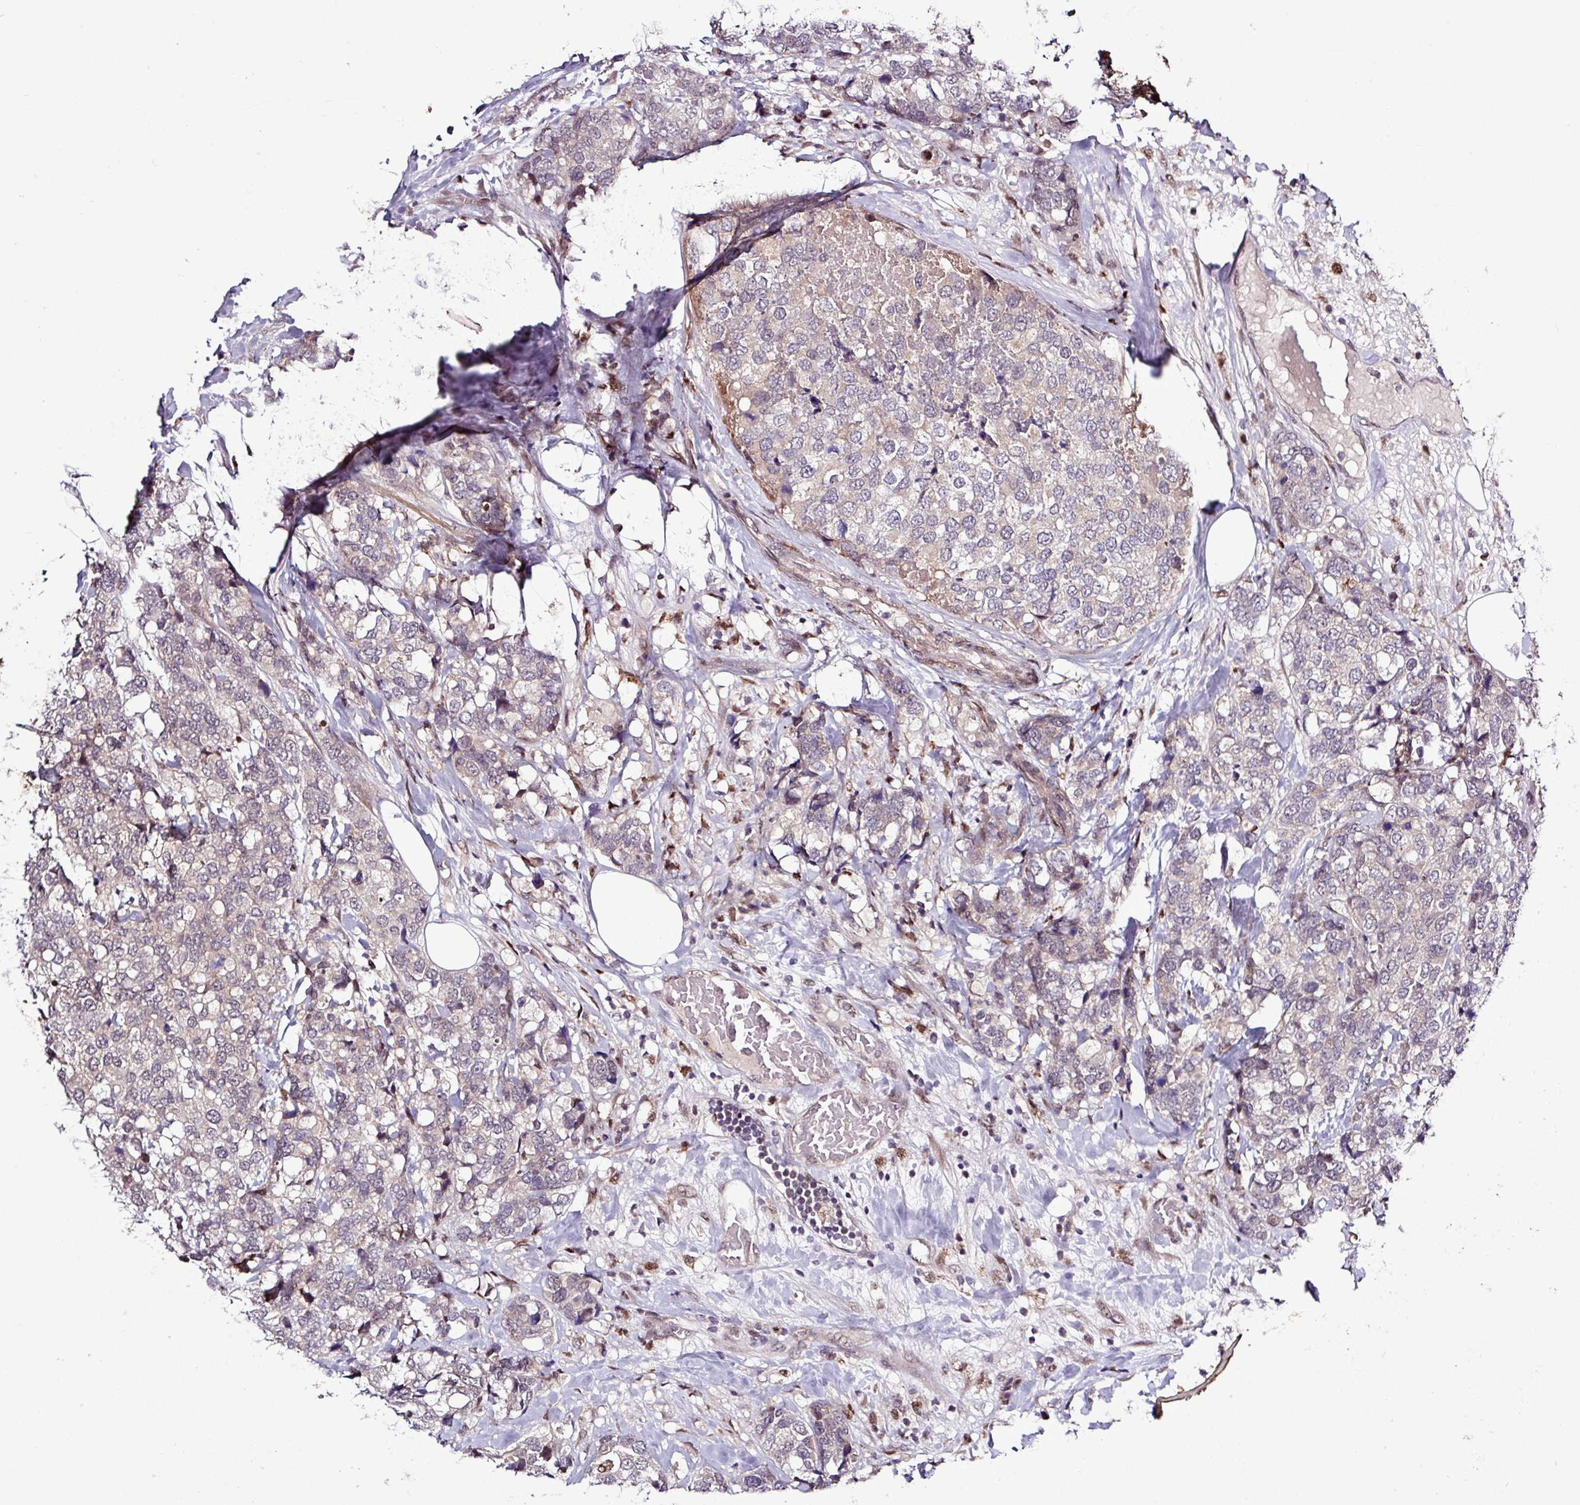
{"staining": {"intensity": "weak", "quantity": ">75%", "location": "cytoplasmic/membranous,nuclear"}, "tissue": "breast cancer", "cell_type": "Tumor cells", "image_type": "cancer", "snomed": [{"axis": "morphology", "description": "Lobular carcinoma"}, {"axis": "topography", "description": "Breast"}], "caption": "Weak cytoplasmic/membranous and nuclear protein staining is appreciated in about >75% of tumor cells in breast cancer.", "gene": "SKIC2", "patient": {"sex": "female", "age": 59}}